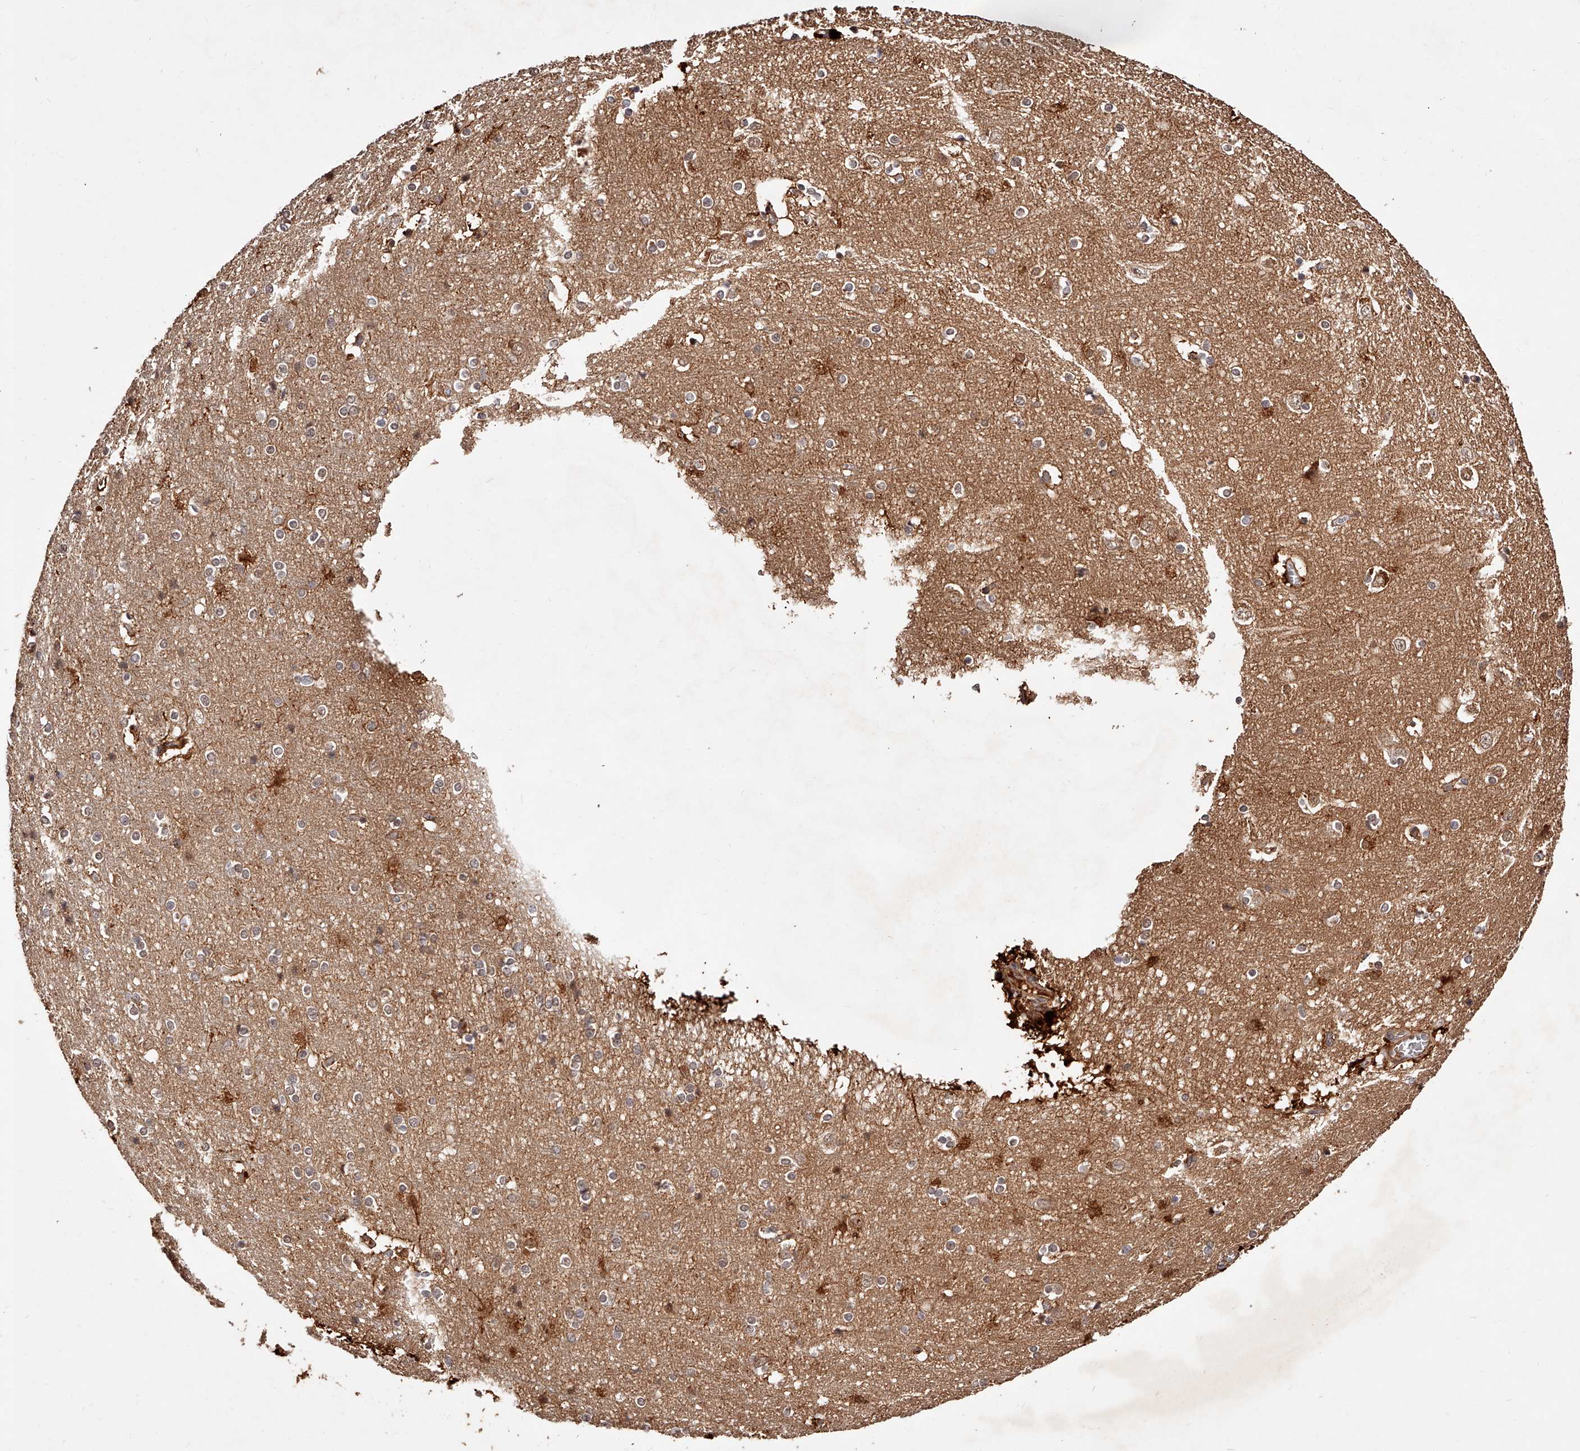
{"staining": {"intensity": "moderate", "quantity": ">75%", "location": "cytoplasmic/membranous,nuclear"}, "tissue": "cerebral cortex", "cell_type": "Endothelial cells", "image_type": "normal", "snomed": [{"axis": "morphology", "description": "Normal tissue, NOS"}, {"axis": "topography", "description": "Cerebral cortex"}], "caption": "DAB (3,3'-diaminobenzidine) immunohistochemical staining of benign human cerebral cortex demonstrates moderate cytoplasmic/membranous,nuclear protein staining in approximately >75% of endothelial cells. (DAB = brown stain, brightfield microscopy at high magnification).", "gene": "CUL7", "patient": {"sex": "male", "age": 54}}